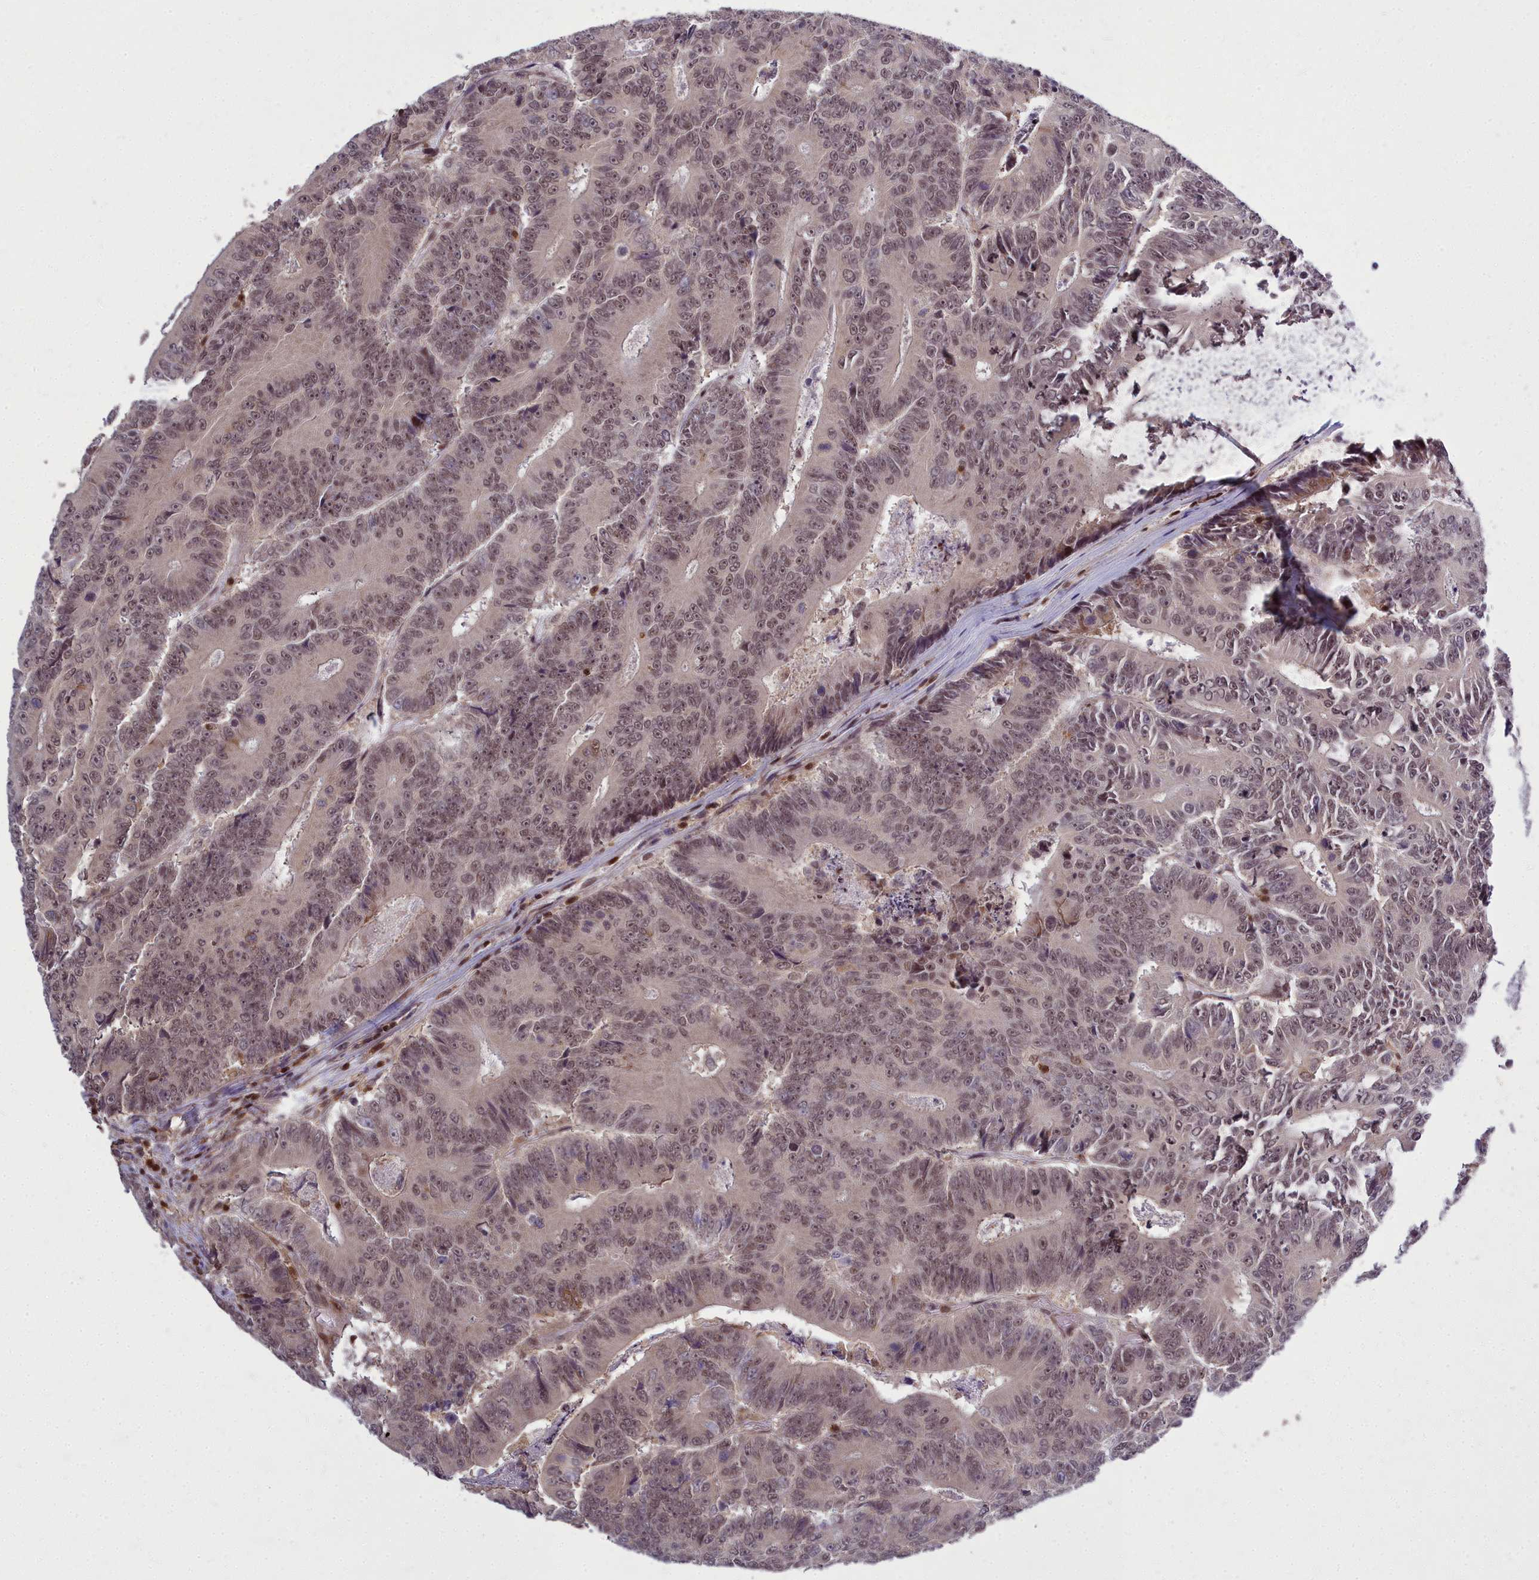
{"staining": {"intensity": "weak", "quantity": ">75%", "location": "nuclear"}, "tissue": "colorectal cancer", "cell_type": "Tumor cells", "image_type": "cancer", "snomed": [{"axis": "morphology", "description": "Adenocarcinoma, NOS"}, {"axis": "topography", "description": "Colon"}], "caption": "A histopathology image showing weak nuclear staining in approximately >75% of tumor cells in colorectal cancer (adenocarcinoma), as visualized by brown immunohistochemical staining.", "gene": "GMEB1", "patient": {"sex": "male", "age": 83}}